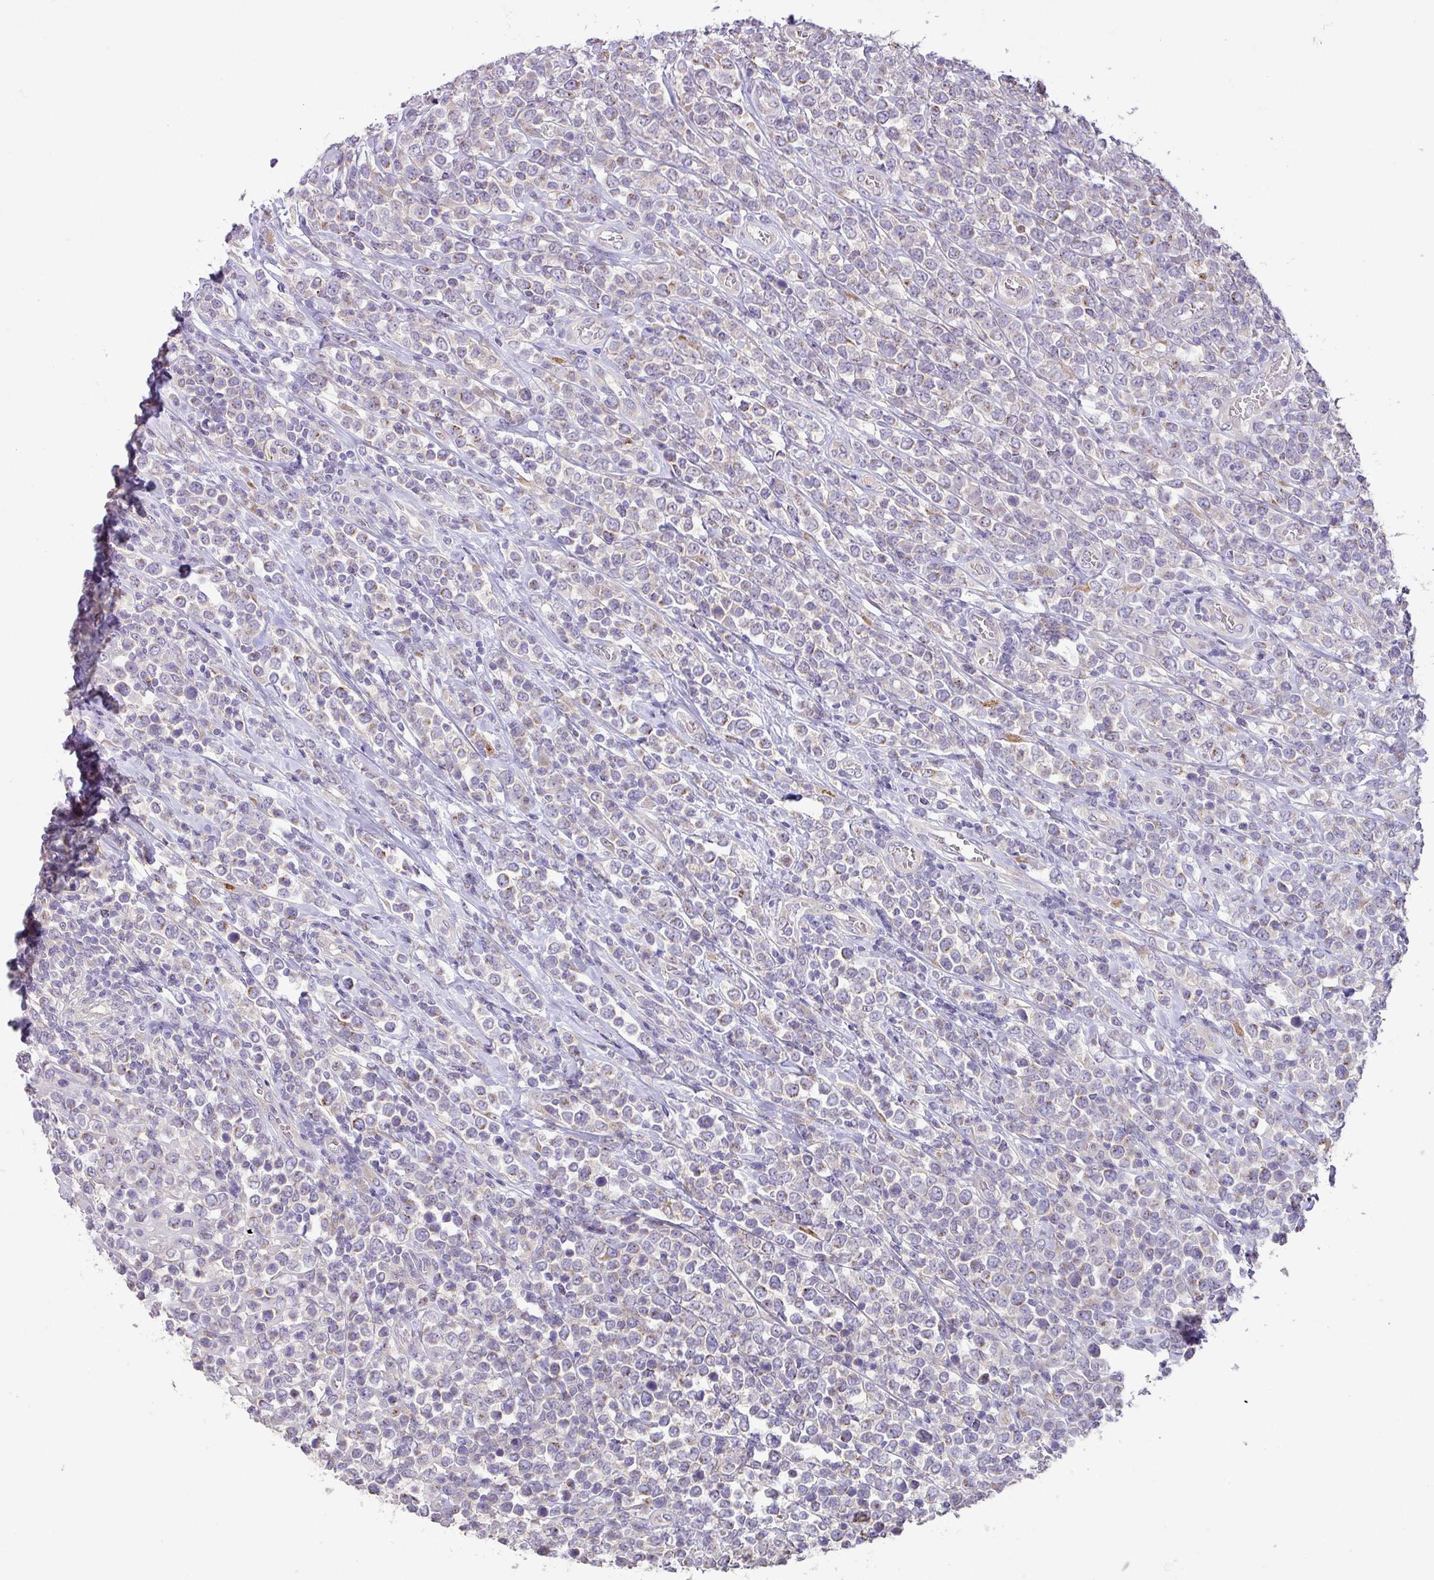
{"staining": {"intensity": "negative", "quantity": "none", "location": "none"}, "tissue": "lymphoma", "cell_type": "Tumor cells", "image_type": "cancer", "snomed": [{"axis": "morphology", "description": "Malignant lymphoma, non-Hodgkin's type, High grade"}, {"axis": "topography", "description": "Soft tissue"}], "caption": "Immunohistochemistry image of neoplastic tissue: high-grade malignant lymphoma, non-Hodgkin's type stained with DAB demonstrates no significant protein expression in tumor cells.", "gene": "GALNT12", "patient": {"sex": "female", "age": 56}}